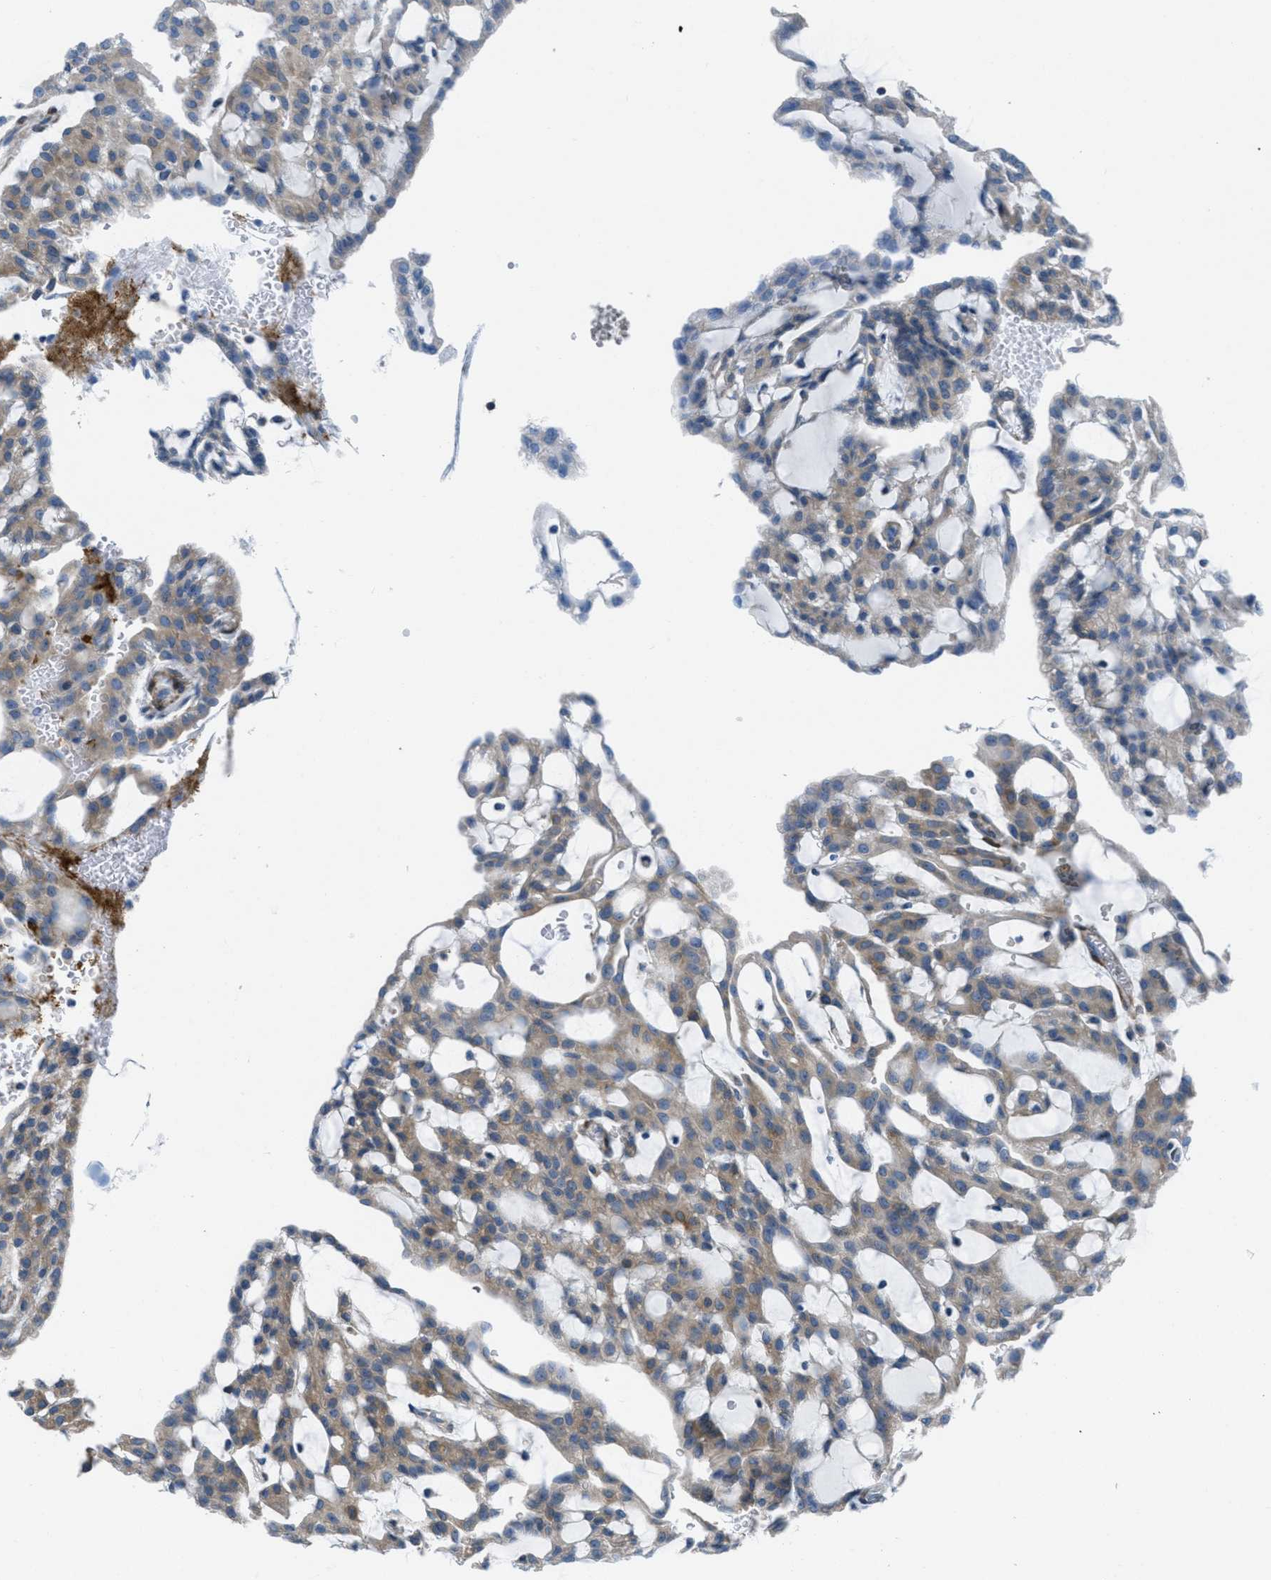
{"staining": {"intensity": "weak", "quantity": ">75%", "location": "cytoplasmic/membranous"}, "tissue": "renal cancer", "cell_type": "Tumor cells", "image_type": "cancer", "snomed": [{"axis": "morphology", "description": "Adenocarcinoma, NOS"}, {"axis": "topography", "description": "Kidney"}], "caption": "A brown stain labels weak cytoplasmic/membranous expression of a protein in renal adenocarcinoma tumor cells.", "gene": "MAPRE2", "patient": {"sex": "male", "age": 63}}